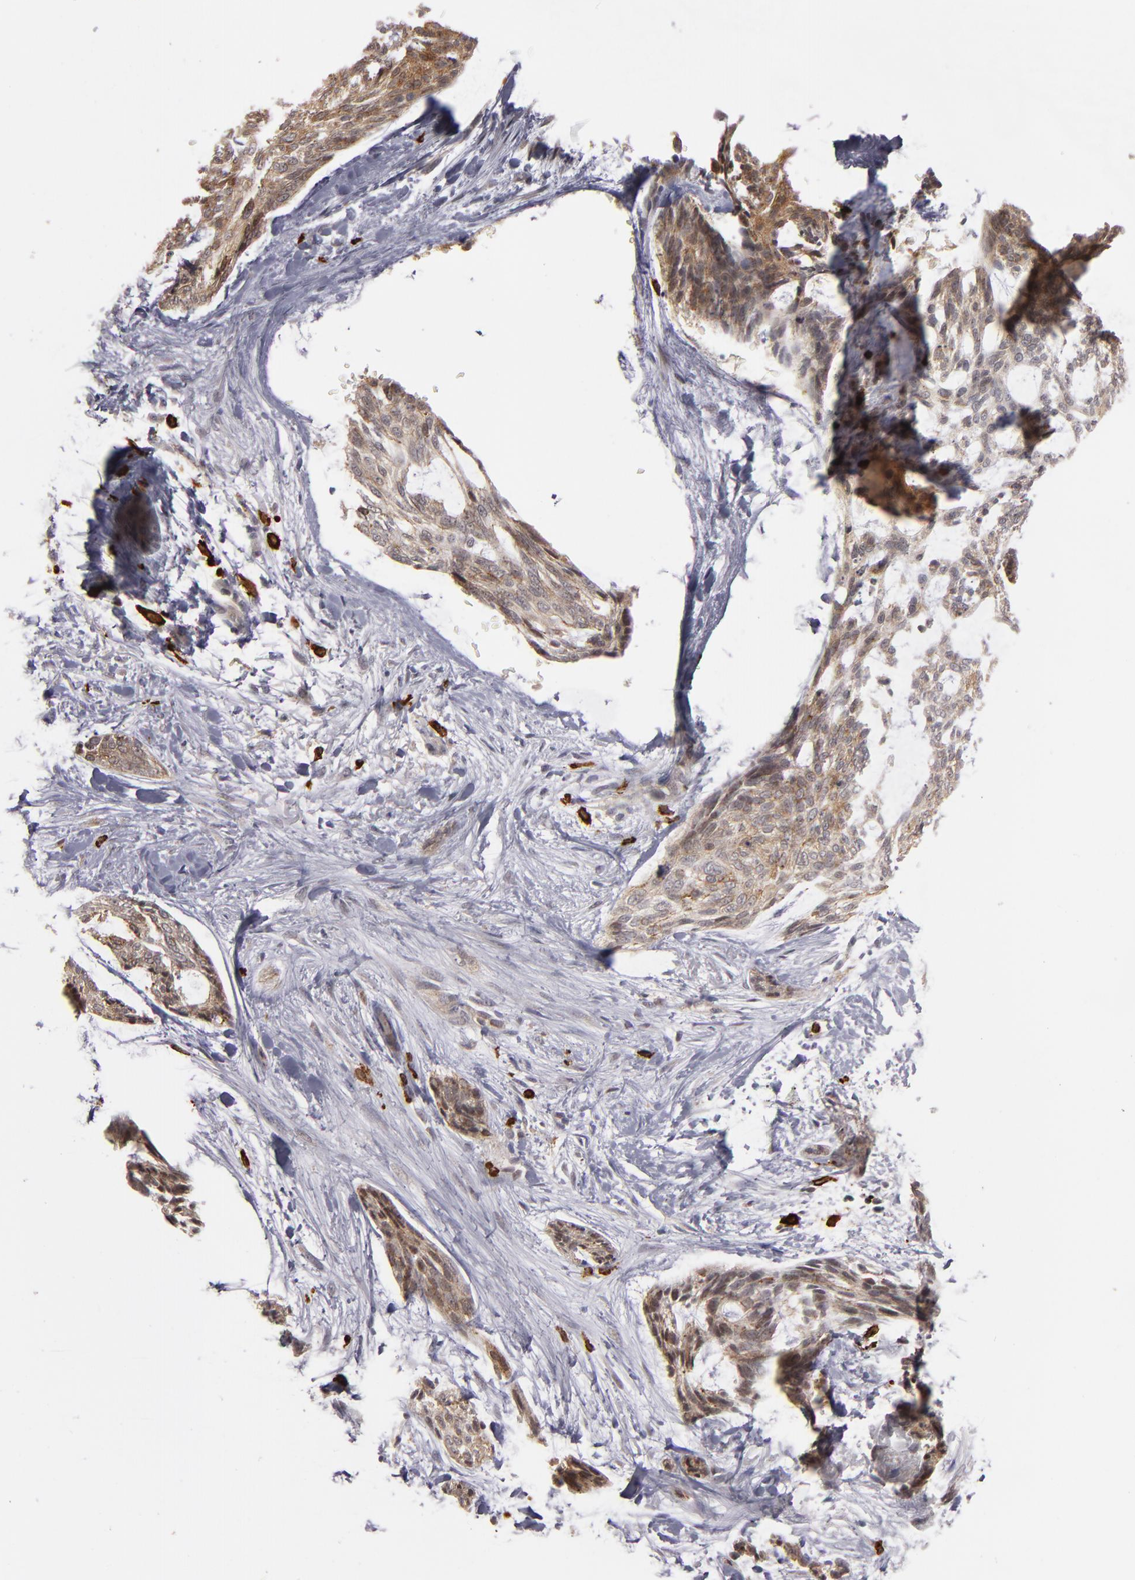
{"staining": {"intensity": "weak", "quantity": ">75%", "location": "cytoplasmic/membranous"}, "tissue": "skin cancer", "cell_type": "Tumor cells", "image_type": "cancer", "snomed": [{"axis": "morphology", "description": "Normal tissue, NOS"}, {"axis": "morphology", "description": "Basal cell carcinoma"}, {"axis": "topography", "description": "Skin"}], "caption": "DAB (3,3'-diaminobenzidine) immunohistochemical staining of human skin basal cell carcinoma reveals weak cytoplasmic/membranous protein expression in about >75% of tumor cells. (DAB (3,3'-diaminobenzidine) = brown stain, brightfield microscopy at high magnification).", "gene": "STX3", "patient": {"sex": "female", "age": 71}}